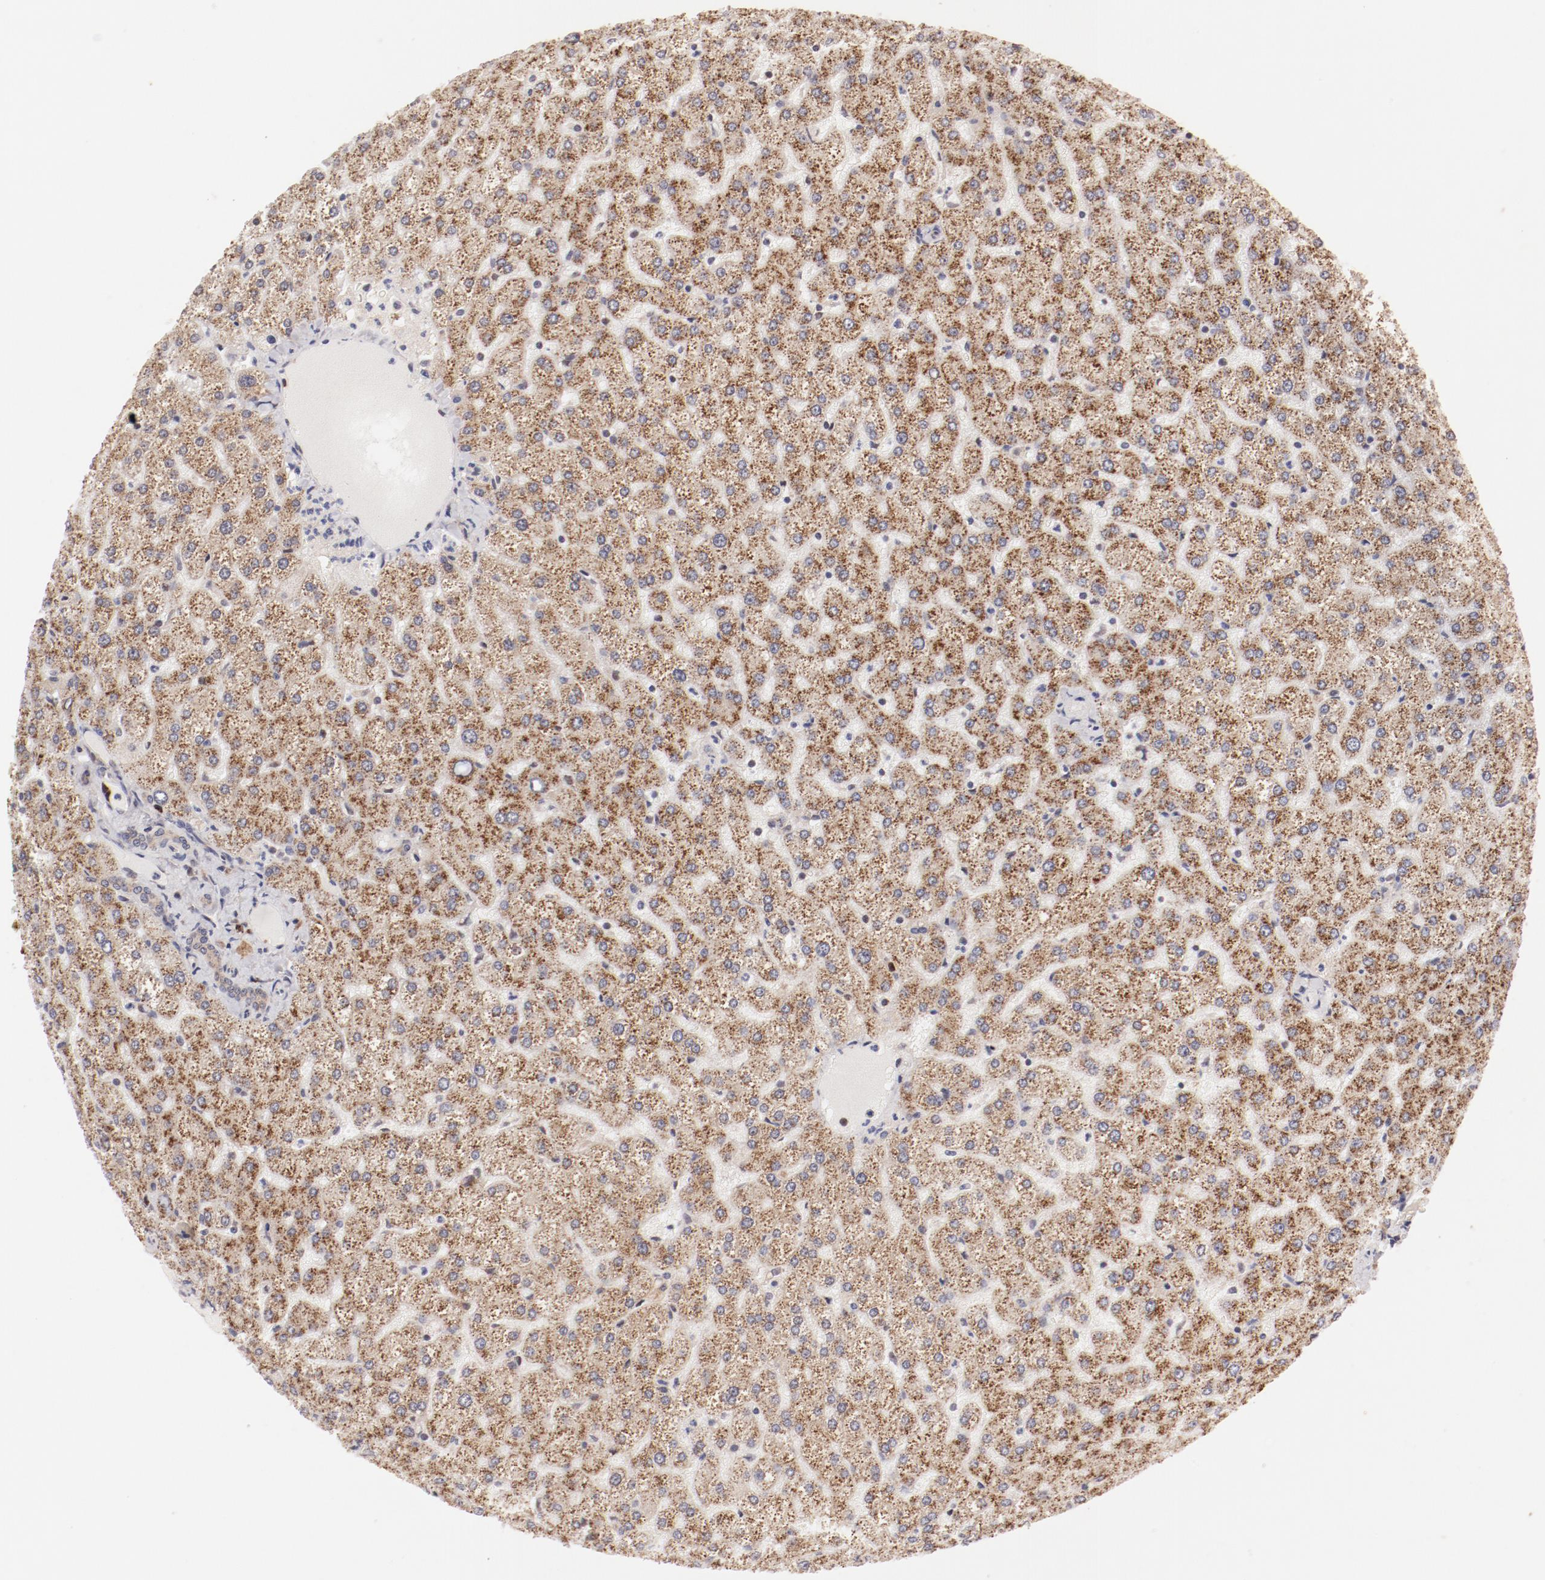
{"staining": {"intensity": "weak", "quantity": ">75%", "location": "cytoplasmic/membranous"}, "tissue": "liver", "cell_type": "Cholangiocytes", "image_type": "normal", "snomed": [{"axis": "morphology", "description": "Normal tissue, NOS"}, {"axis": "topography", "description": "Liver"}], "caption": "Immunohistochemical staining of unremarkable human liver exhibits weak cytoplasmic/membranous protein expression in approximately >75% of cholangiocytes. Immunohistochemistry stains the protein of interest in brown and the nuclei are stained blue.", "gene": "RPL12", "patient": {"sex": "female", "age": 32}}